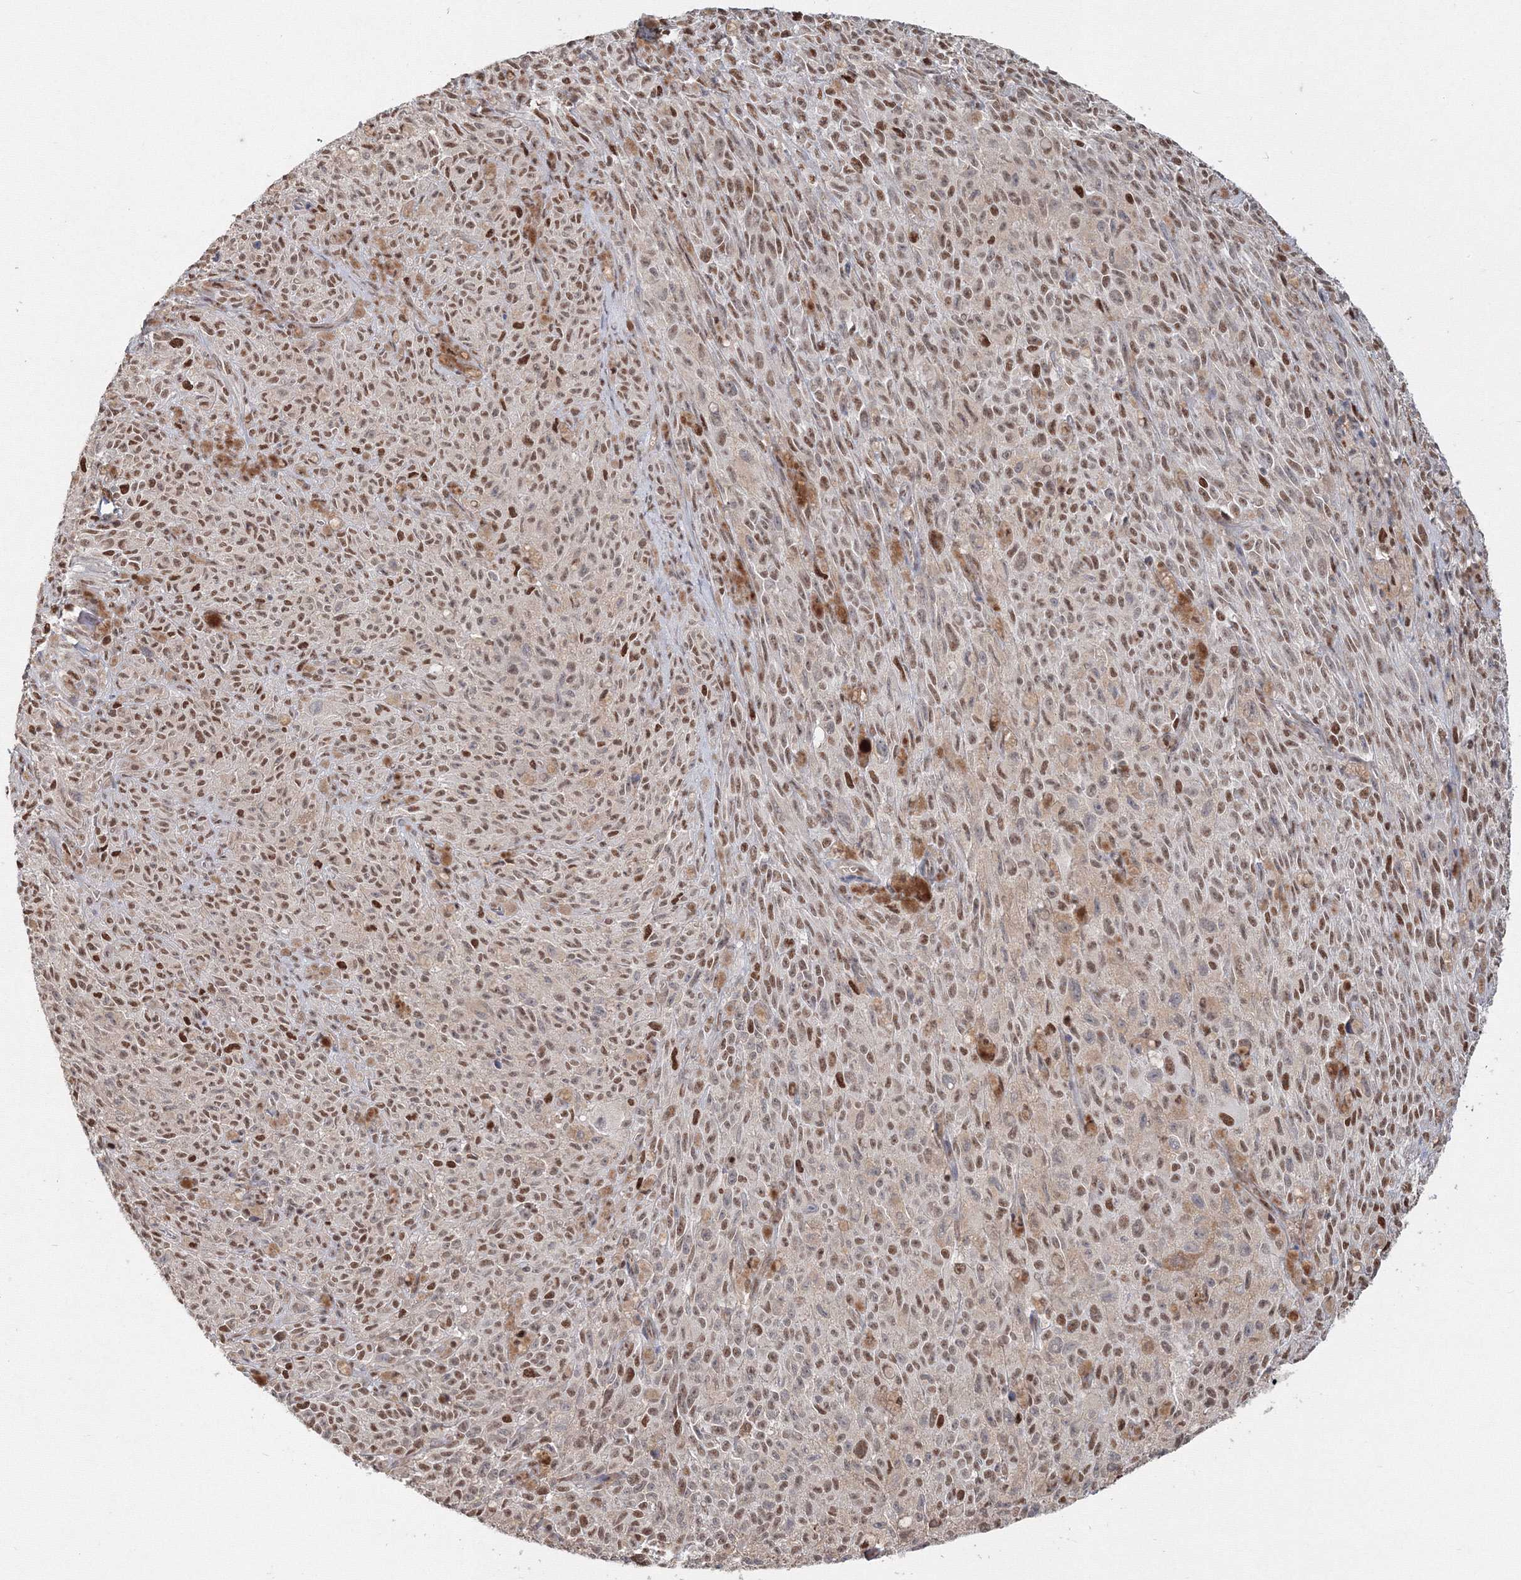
{"staining": {"intensity": "moderate", "quantity": ">75%", "location": "nuclear"}, "tissue": "melanoma", "cell_type": "Tumor cells", "image_type": "cancer", "snomed": [{"axis": "morphology", "description": "Malignant melanoma, NOS"}, {"axis": "topography", "description": "Skin"}], "caption": "Protein positivity by immunohistochemistry exhibits moderate nuclear staining in approximately >75% of tumor cells in melanoma.", "gene": "IWS1", "patient": {"sex": "female", "age": 82}}